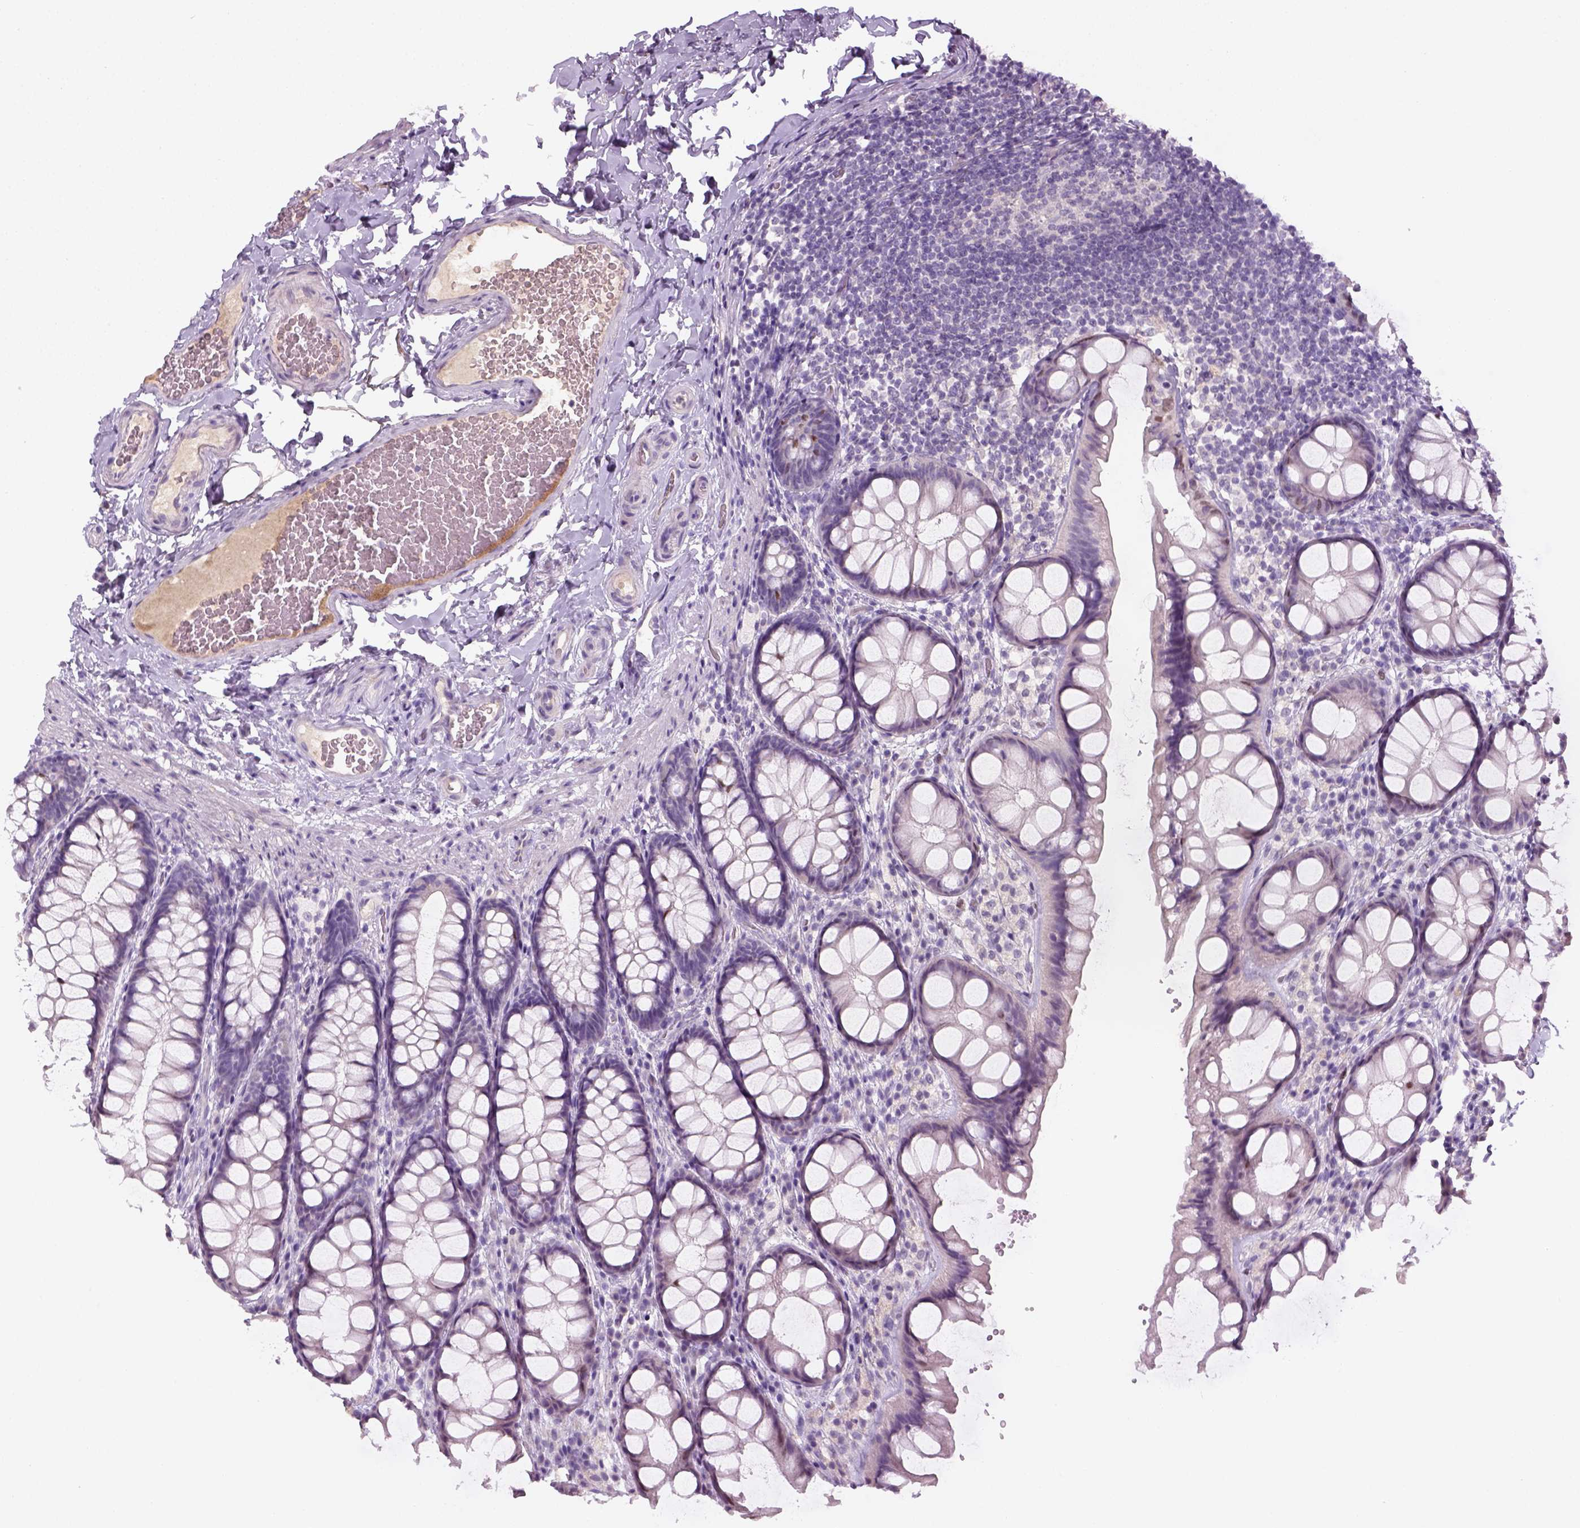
{"staining": {"intensity": "negative", "quantity": "none", "location": "none"}, "tissue": "colon", "cell_type": "Endothelial cells", "image_type": "normal", "snomed": [{"axis": "morphology", "description": "Normal tissue, NOS"}, {"axis": "topography", "description": "Colon"}], "caption": "Immunohistochemistry (IHC) photomicrograph of unremarkable human colon stained for a protein (brown), which reveals no expression in endothelial cells.", "gene": "GFI1B", "patient": {"sex": "male", "age": 47}}